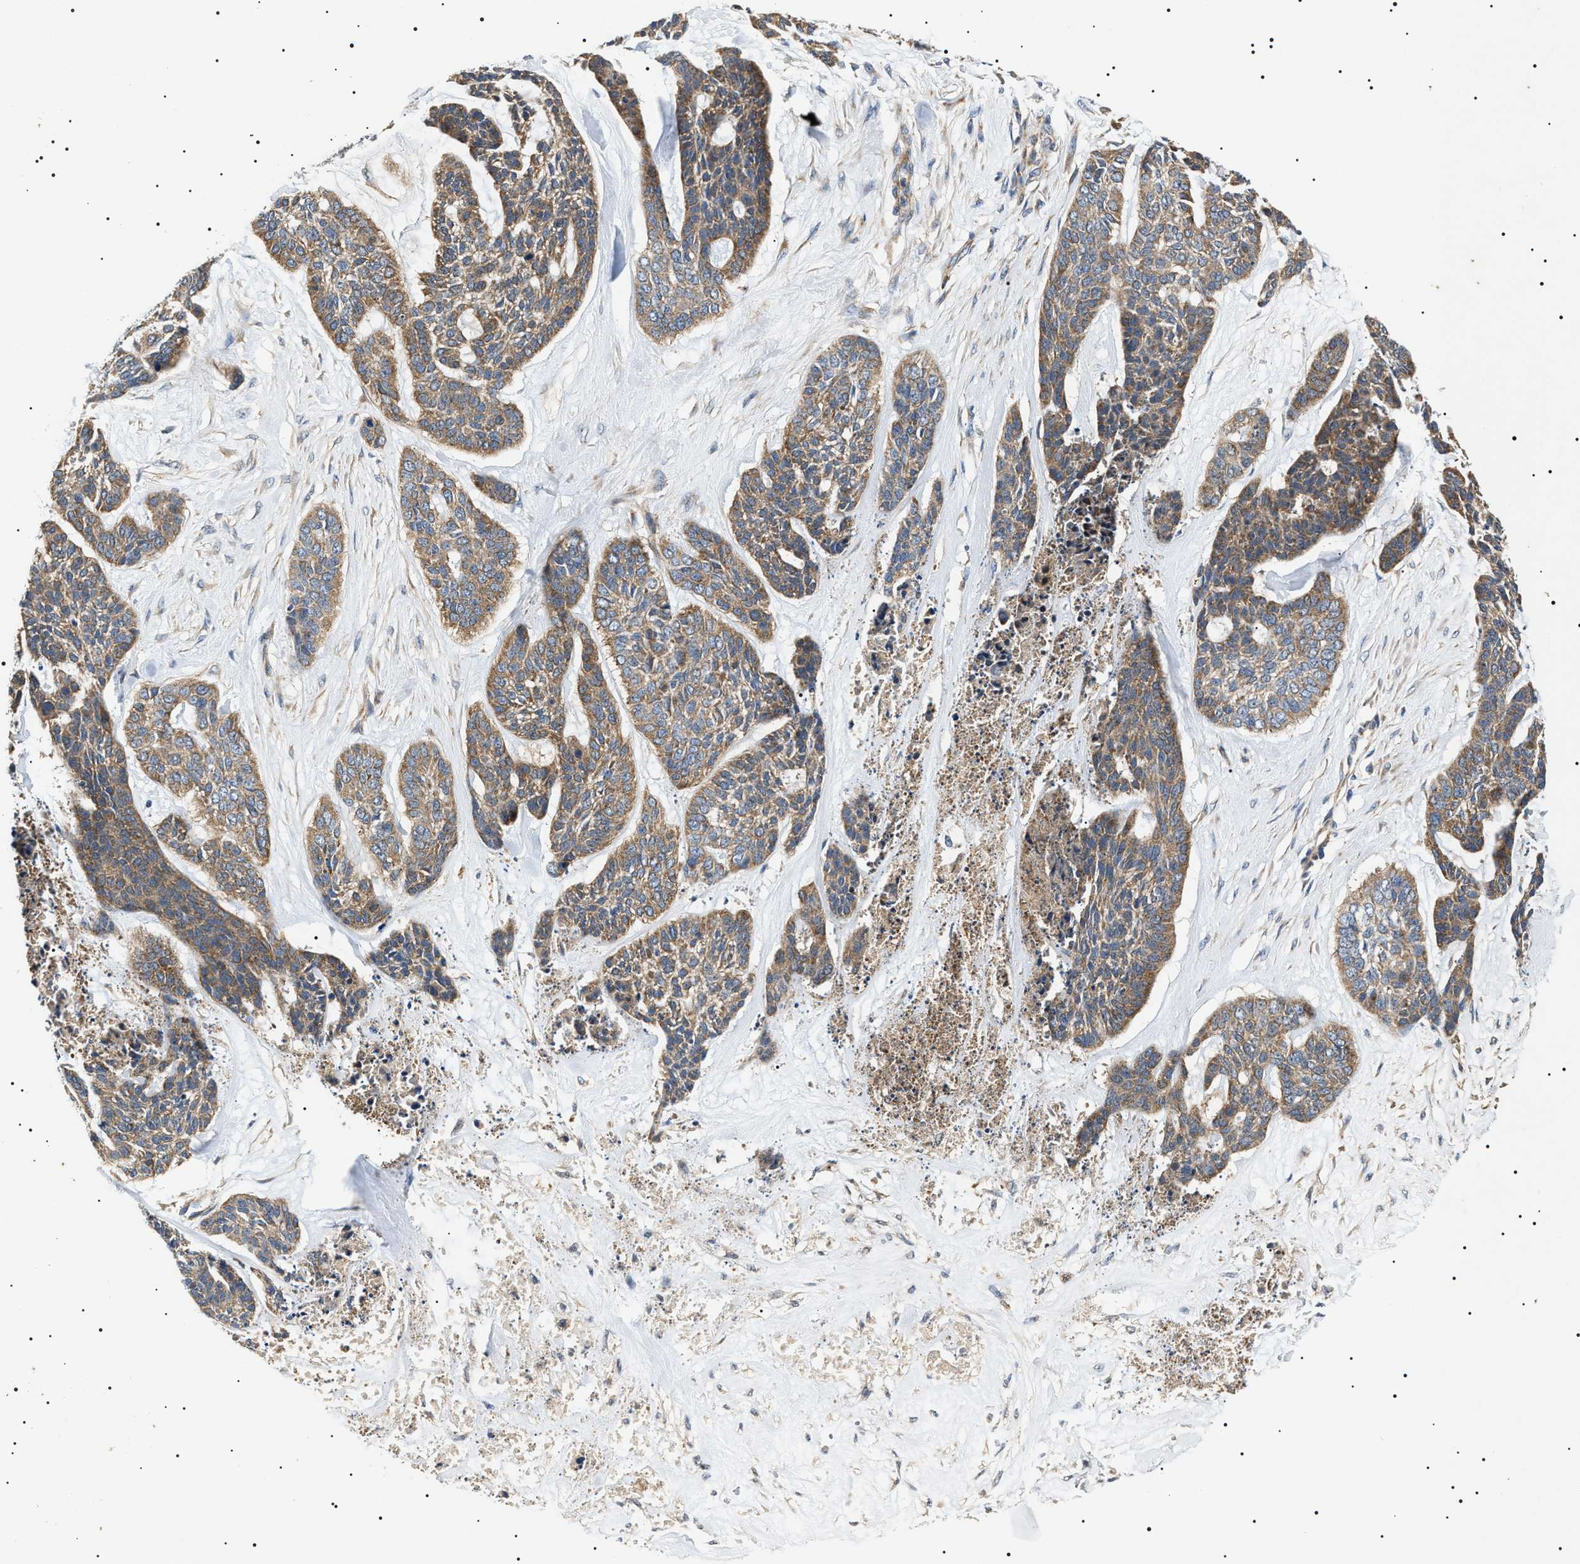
{"staining": {"intensity": "moderate", "quantity": ">75%", "location": "cytoplasmic/membranous"}, "tissue": "skin cancer", "cell_type": "Tumor cells", "image_type": "cancer", "snomed": [{"axis": "morphology", "description": "Basal cell carcinoma"}, {"axis": "topography", "description": "Skin"}], "caption": "Human skin cancer stained for a protein (brown) exhibits moderate cytoplasmic/membranous positive positivity in about >75% of tumor cells.", "gene": "OXSM", "patient": {"sex": "female", "age": 64}}